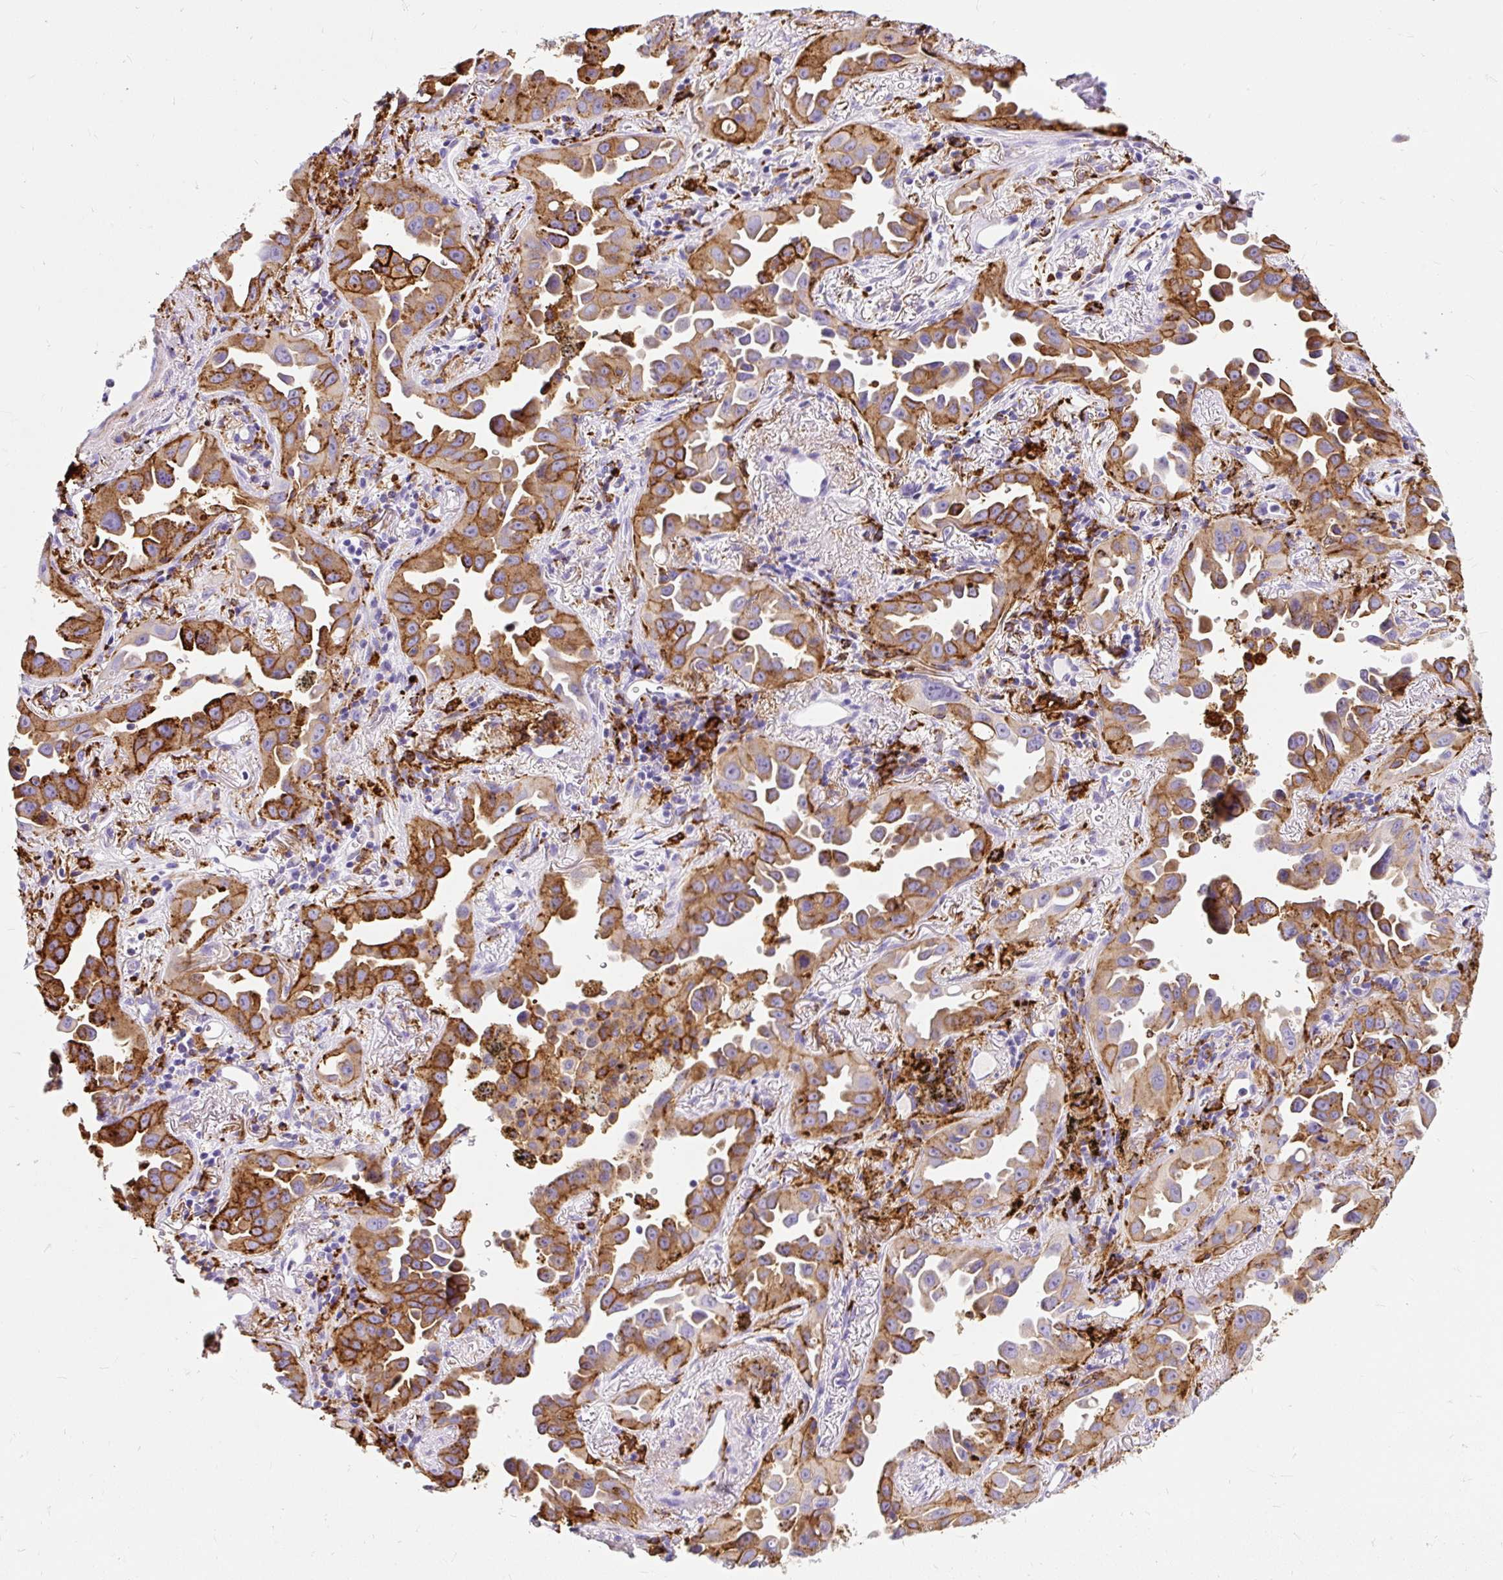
{"staining": {"intensity": "strong", "quantity": ">75%", "location": "cytoplasmic/membranous"}, "tissue": "lung cancer", "cell_type": "Tumor cells", "image_type": "cancer", "snomed": [{"axis": "morphology", "description": "Adenocarcinoma, NOS"}, {"axis": "topography", "description": "Lung"}], "caption": "IHC of human lung cancer demonstrates high levels of strong cytoplasmic/membranous staining in about >75% of tumor cells.", "gene": "HLA-DRA", "patient": {"sex": "male", "age": 68}}